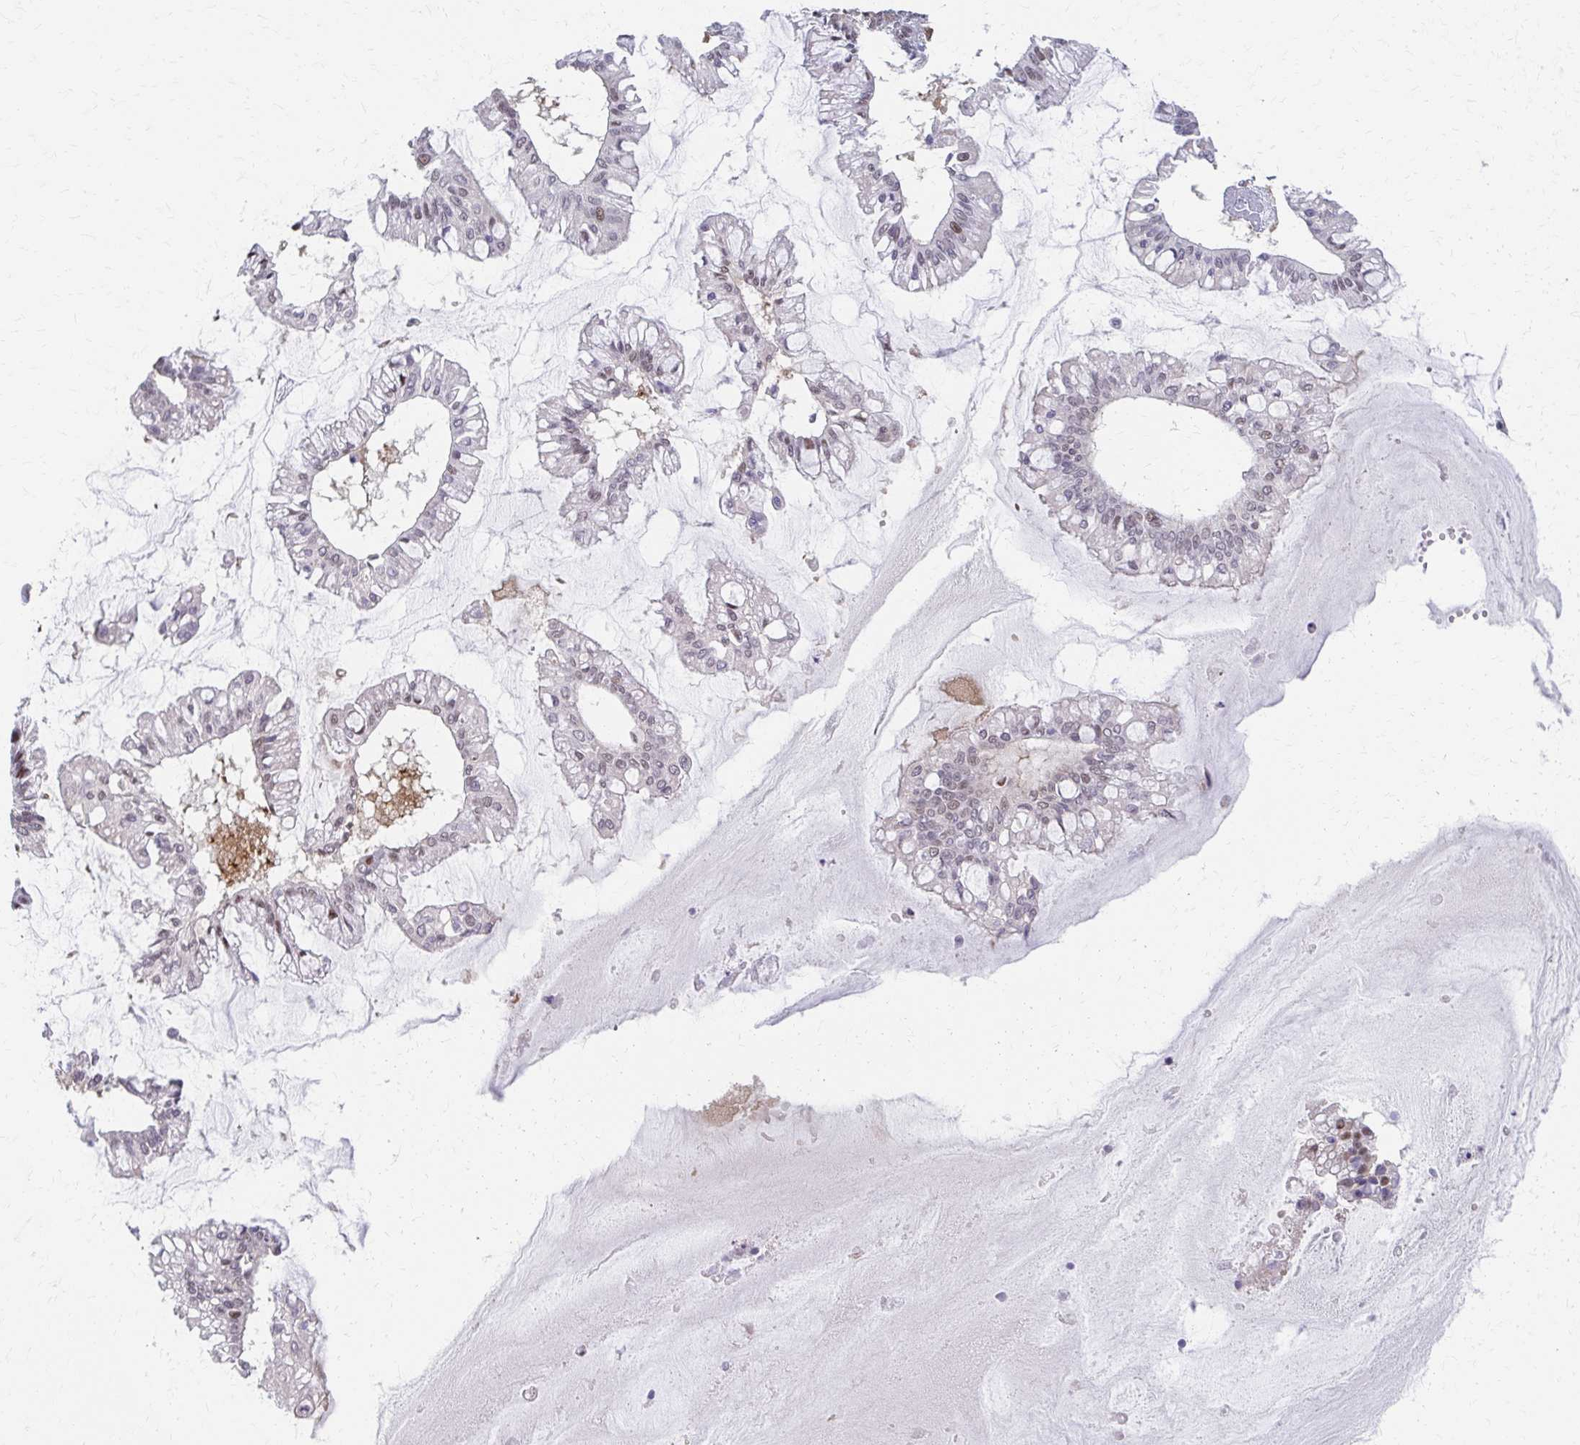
{"staining": {"intensity": "moderate", "quantity": "25%-75%", "location": "nuclear"}, "tissue": "ovarian cancer", "cell_type": "Tumor cells", "image_type": "cancer", "snomed": [{"axis": "morphology", "description": "Cystadenocarcinoma, mucinous, NOS"}, {"axis": "topography", "description": "Ovary"}], "caption": "IHC photomicrograph of human mucinous cystadenocarcinoma (ovarian) stained for a protein (brown), which displays medium levels of moderate nuclear positivity in about 25%-75% of tumor cells.", "gene": "PSMD7", "patient": {"sex": "female", "age": 73}}